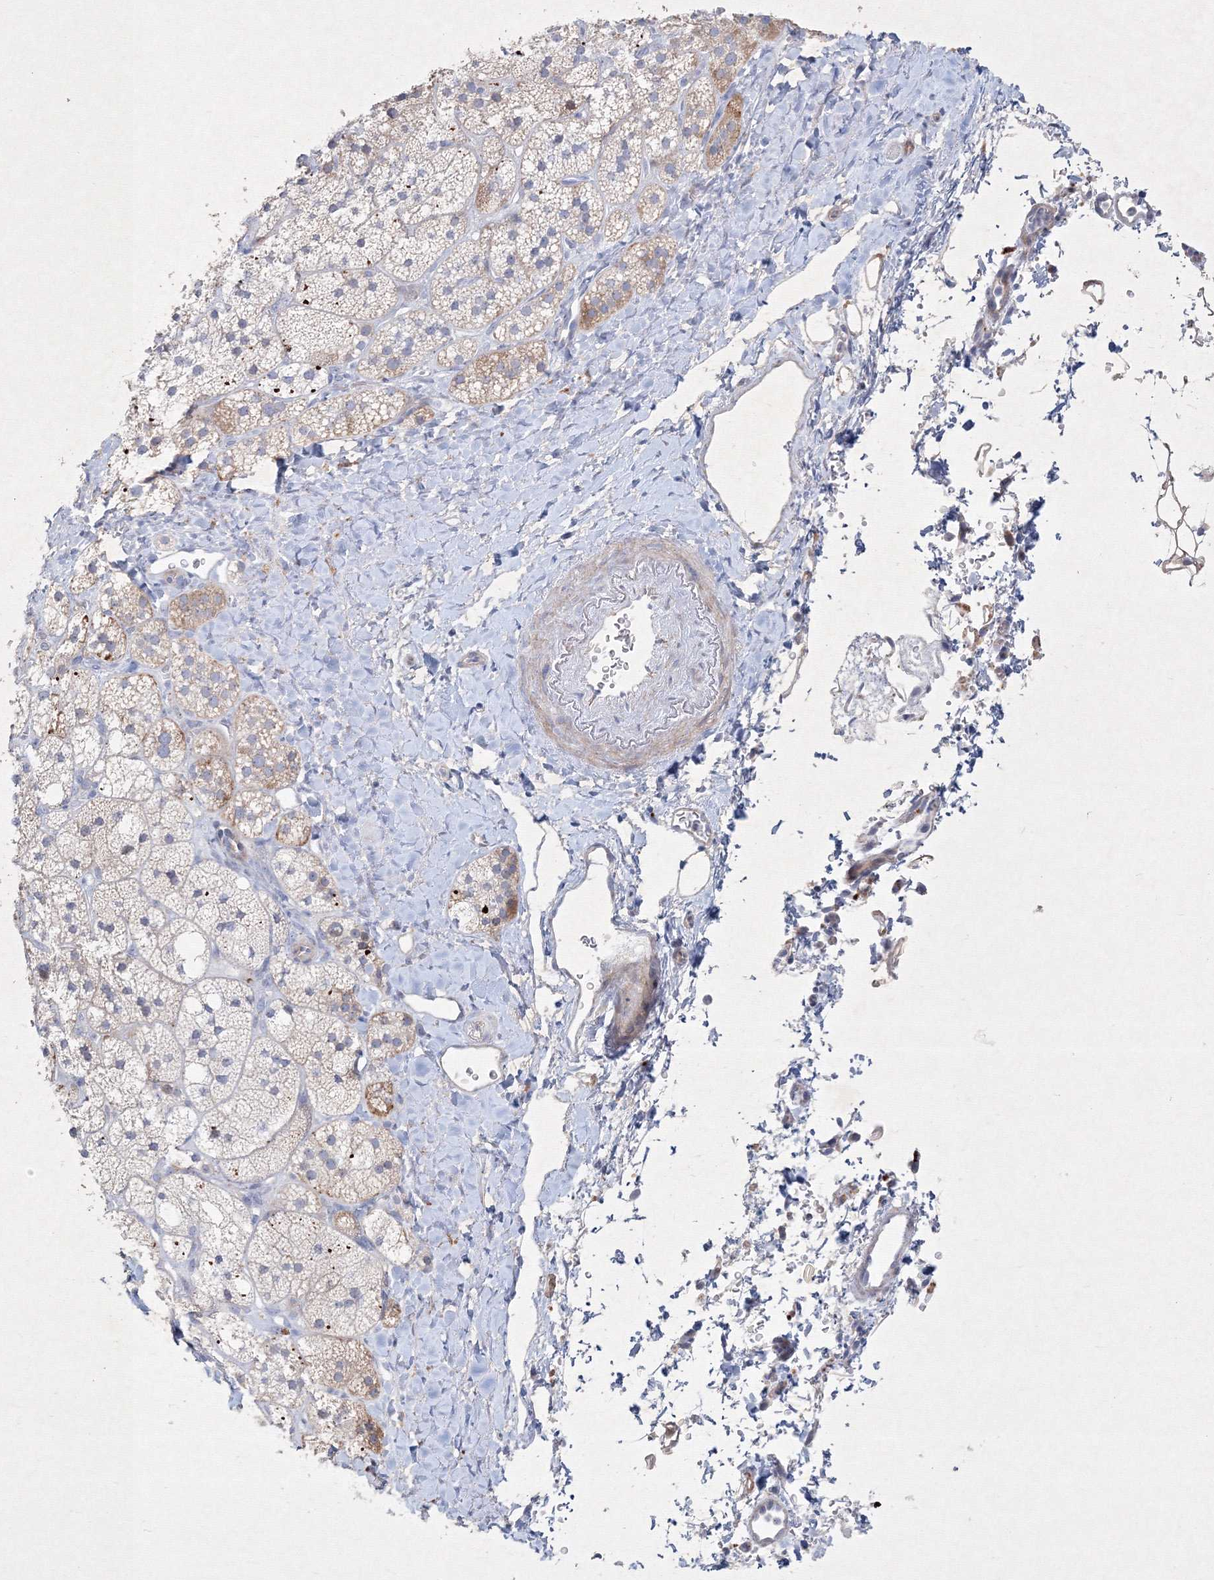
{"staining": {"intensity": "moderate", "quantity": "<25%", "location": "cytoplasmic/membranous"}, "tissue": "adrenal gland", "cell_type": "Glandular cells", "image_type": "normal", "snomed": [{"axis": "morphology", "description": "Normal tissue, NOS"}, {"axis": "topography", "description": "Adrenal gland"}], "caption": "Glandular cells show moderate cytoplasmic/membranous positivity in approximately <25% of cells in benign adrenal gland.", "gene": "CXXC4", "patient": {"sex": "male", "age": 61}}